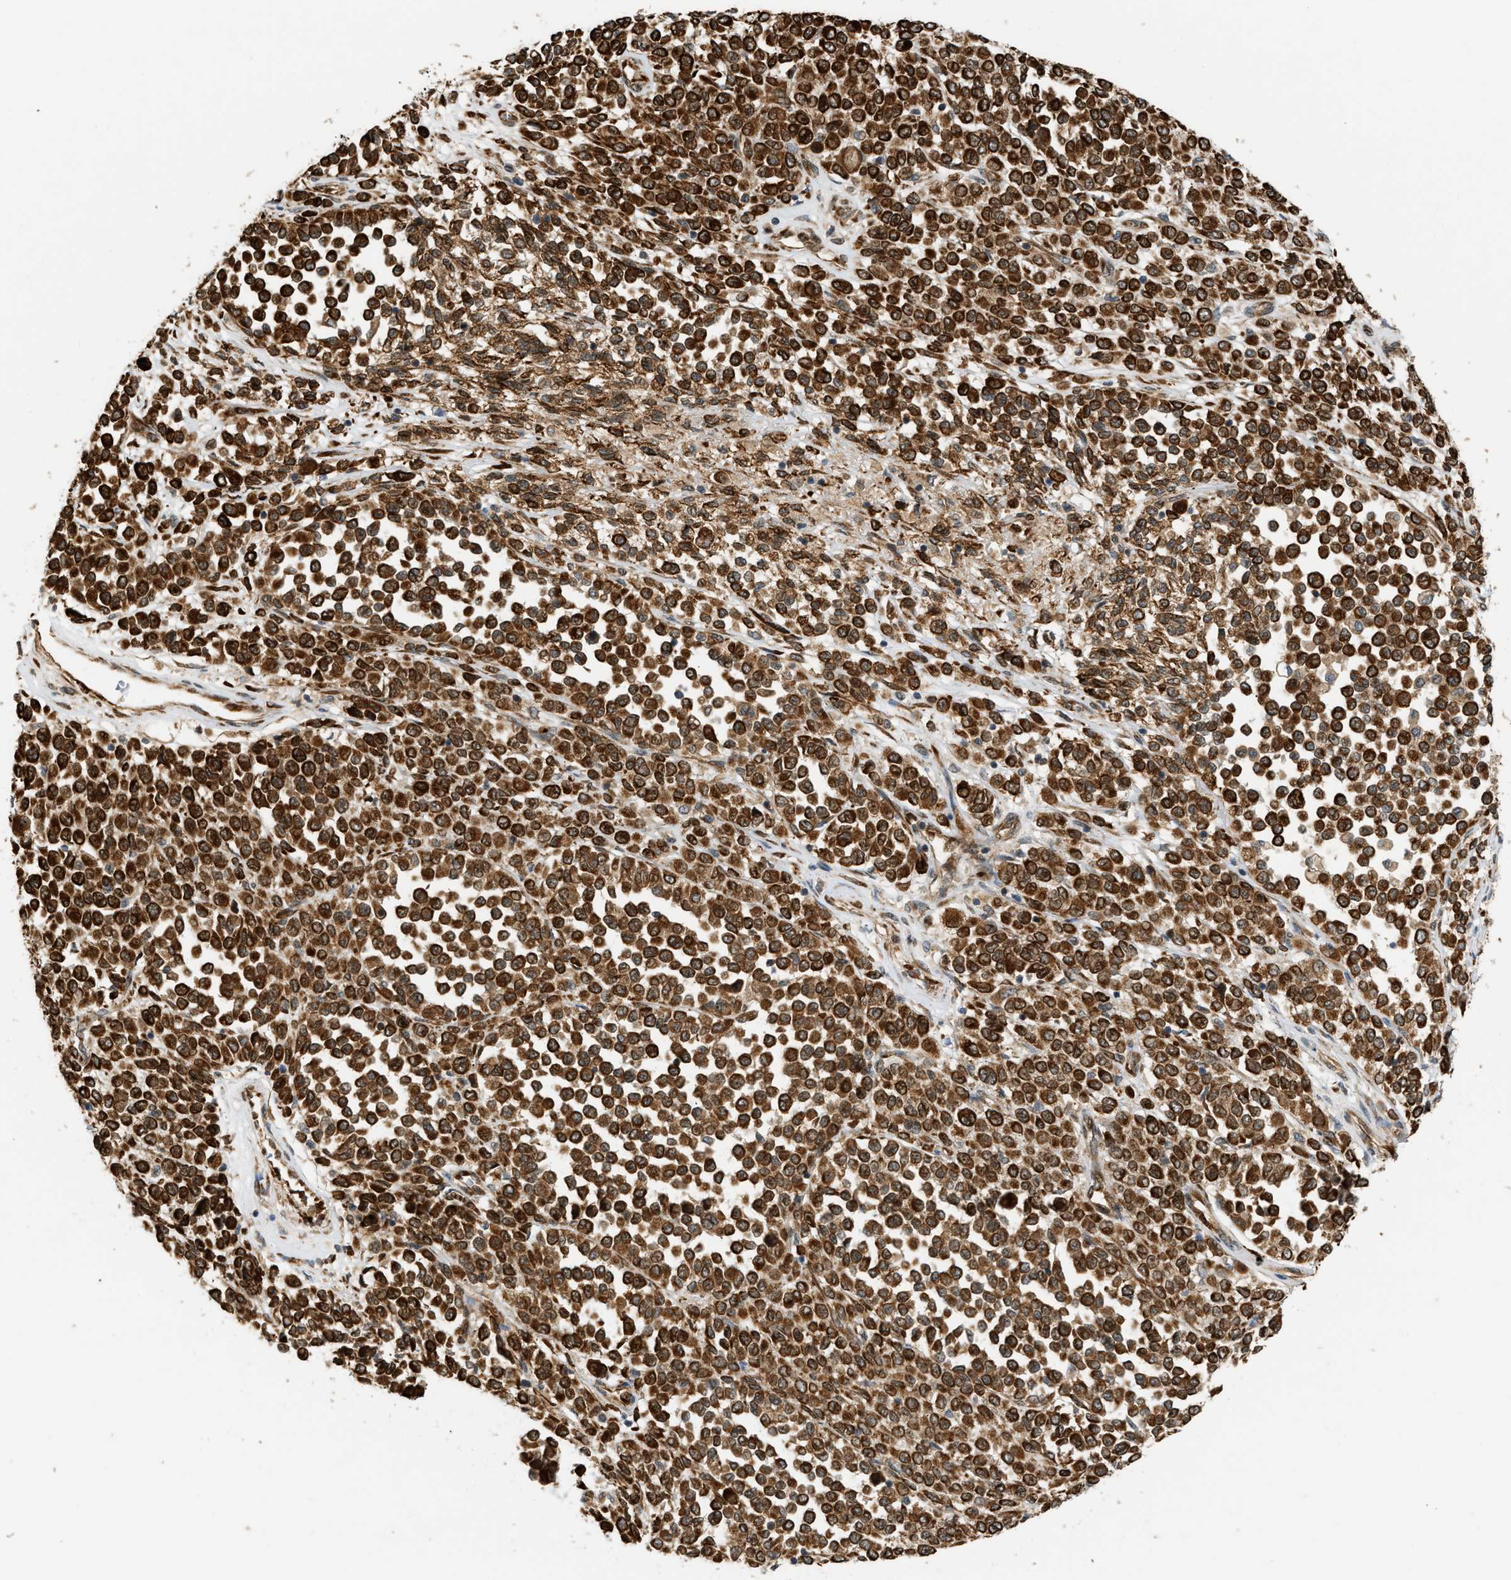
{"staining": {"intensity": "strong", "quantity": ">75%", "location": "cytoplasmic/membranous"}, "tissue": "melanoma", "cell_type": "Tumor cells", "image_type": "cancer", "snomed": [{"axis": "morphology", "description": "Malignant melanoma, Metastatic site"}, {"axis": "topography", "description": "Pancreas"}], "caption": "DAB (3,3'-diaminobenzidine) immunohistochemical staining of human malignant melanoma (metastatic site) demonstrates strong cytoplasmic/membranous protein positivity in approximately >75% of tumor cells. Nuclei are stained in blue.", "gene": "PLCG2", "patient": {"sex": "female", "age": 30}}